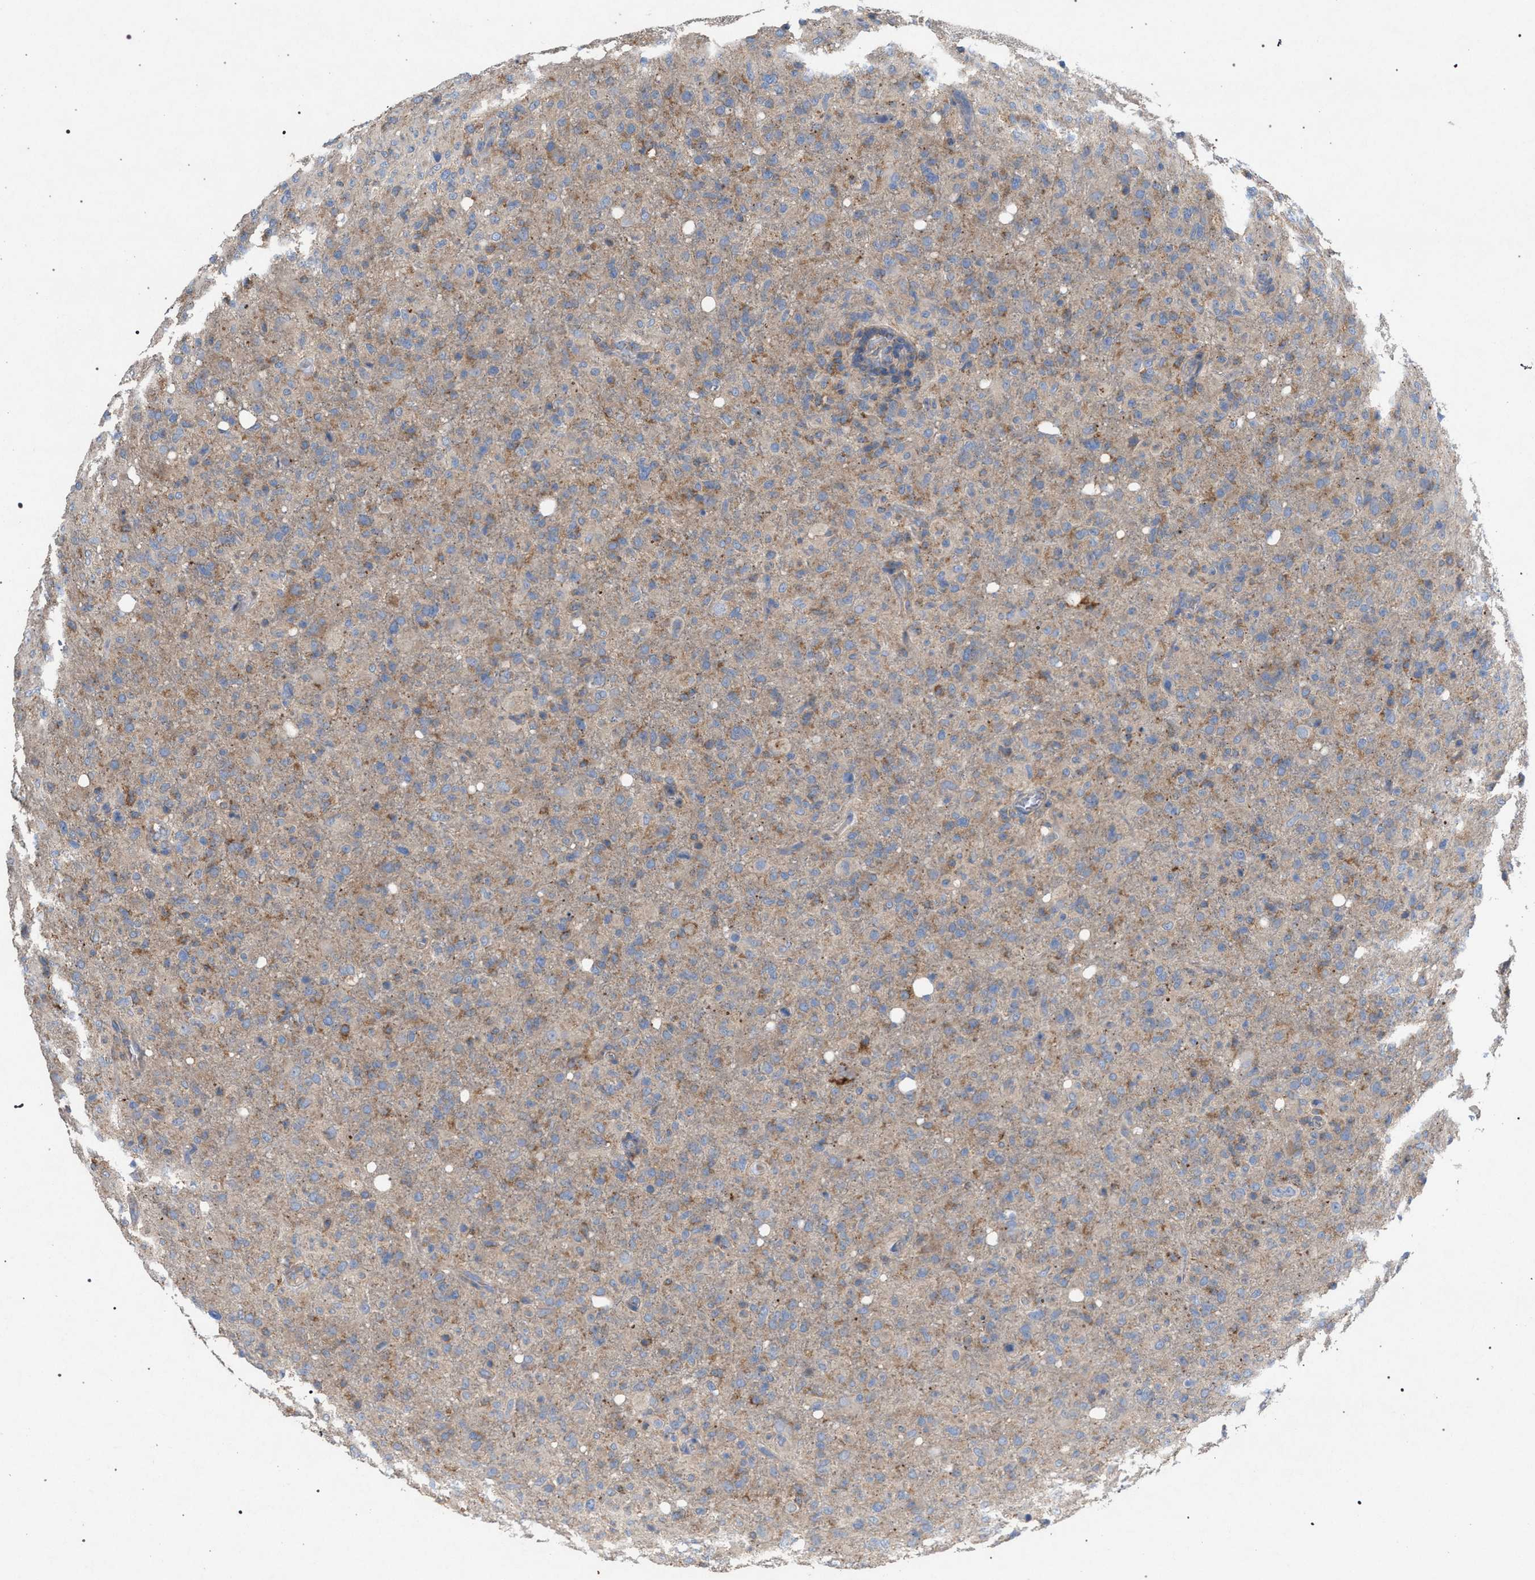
{"staining": {"intensity": "weak", "quantity": ">75%", "location": "cytoplasmic/membranous"}, "tissue": "glioma", "cell_type": "Tumor cells", "image_type": "cancer", "snomed": [{"axis": "morphology", "description": "Glioma, malignant, High grade"}, {"axis": "topography", "description": "Brain"}], "caption": "Tumor cells display low levels of weak cytoplasmic/membranous positivity in about >75% of cells in human malignant glioma (high-grade).", "gene": "VPS13A", "patient": {"sex": "female", "age": 57}}